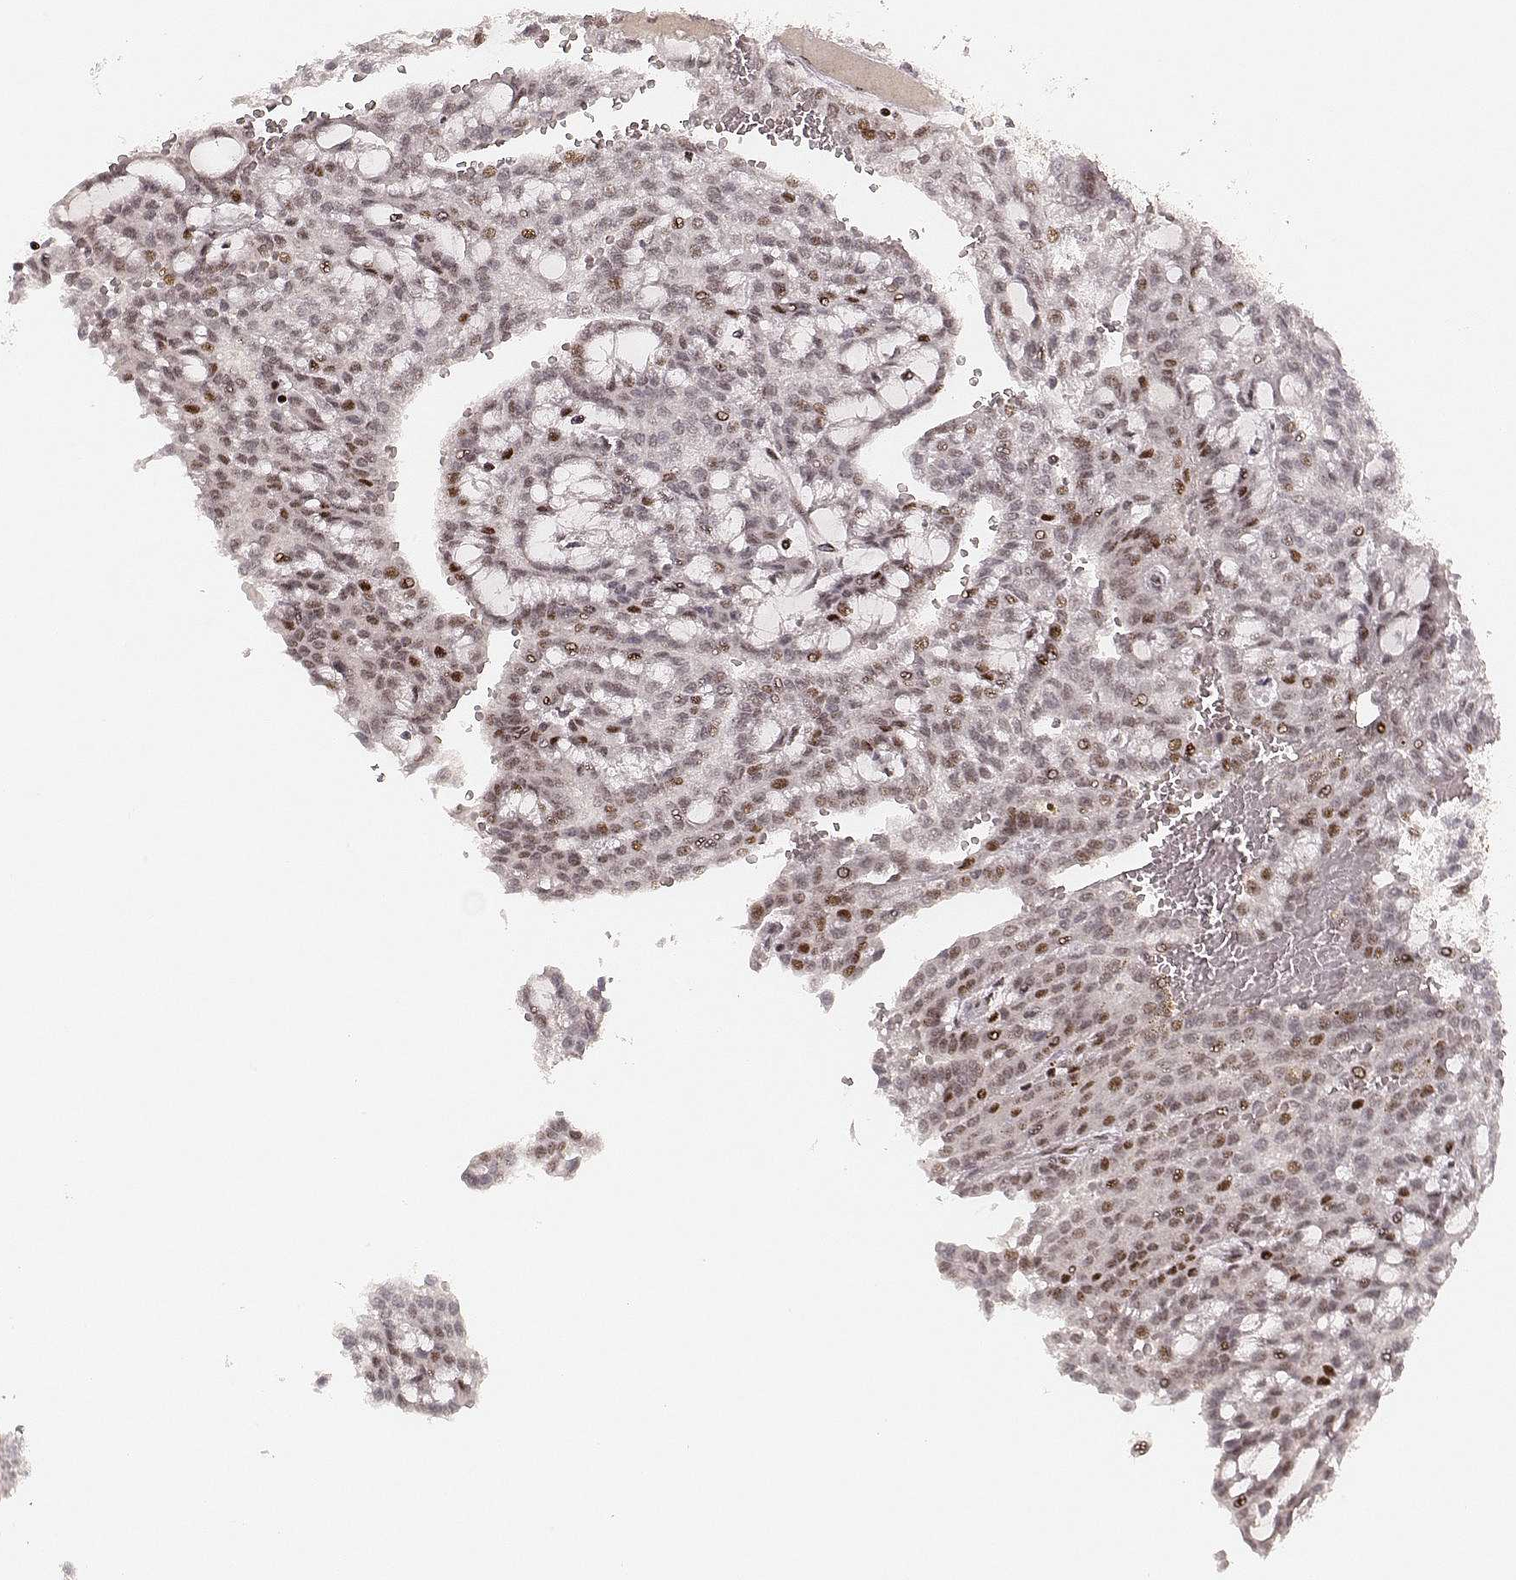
{"staining": {"intensity": "moderate", "quantity": "25%-75%", "location": "nuclear"}, "tissue": "renal cancer", "cell_type": "Tumor cells", "image_type": "cancer", "snomed": [{"axis": "morphology", "description": "Adenocarcinoma, NOS"}, {"axis": "topography", "description": "Kidney"}], "caption": "Renal cancer stained with a protein marker displays moderate staining in tumor cells.", "gene": "HNRNPC", "patient": {"sex": "male", "age": 63}}